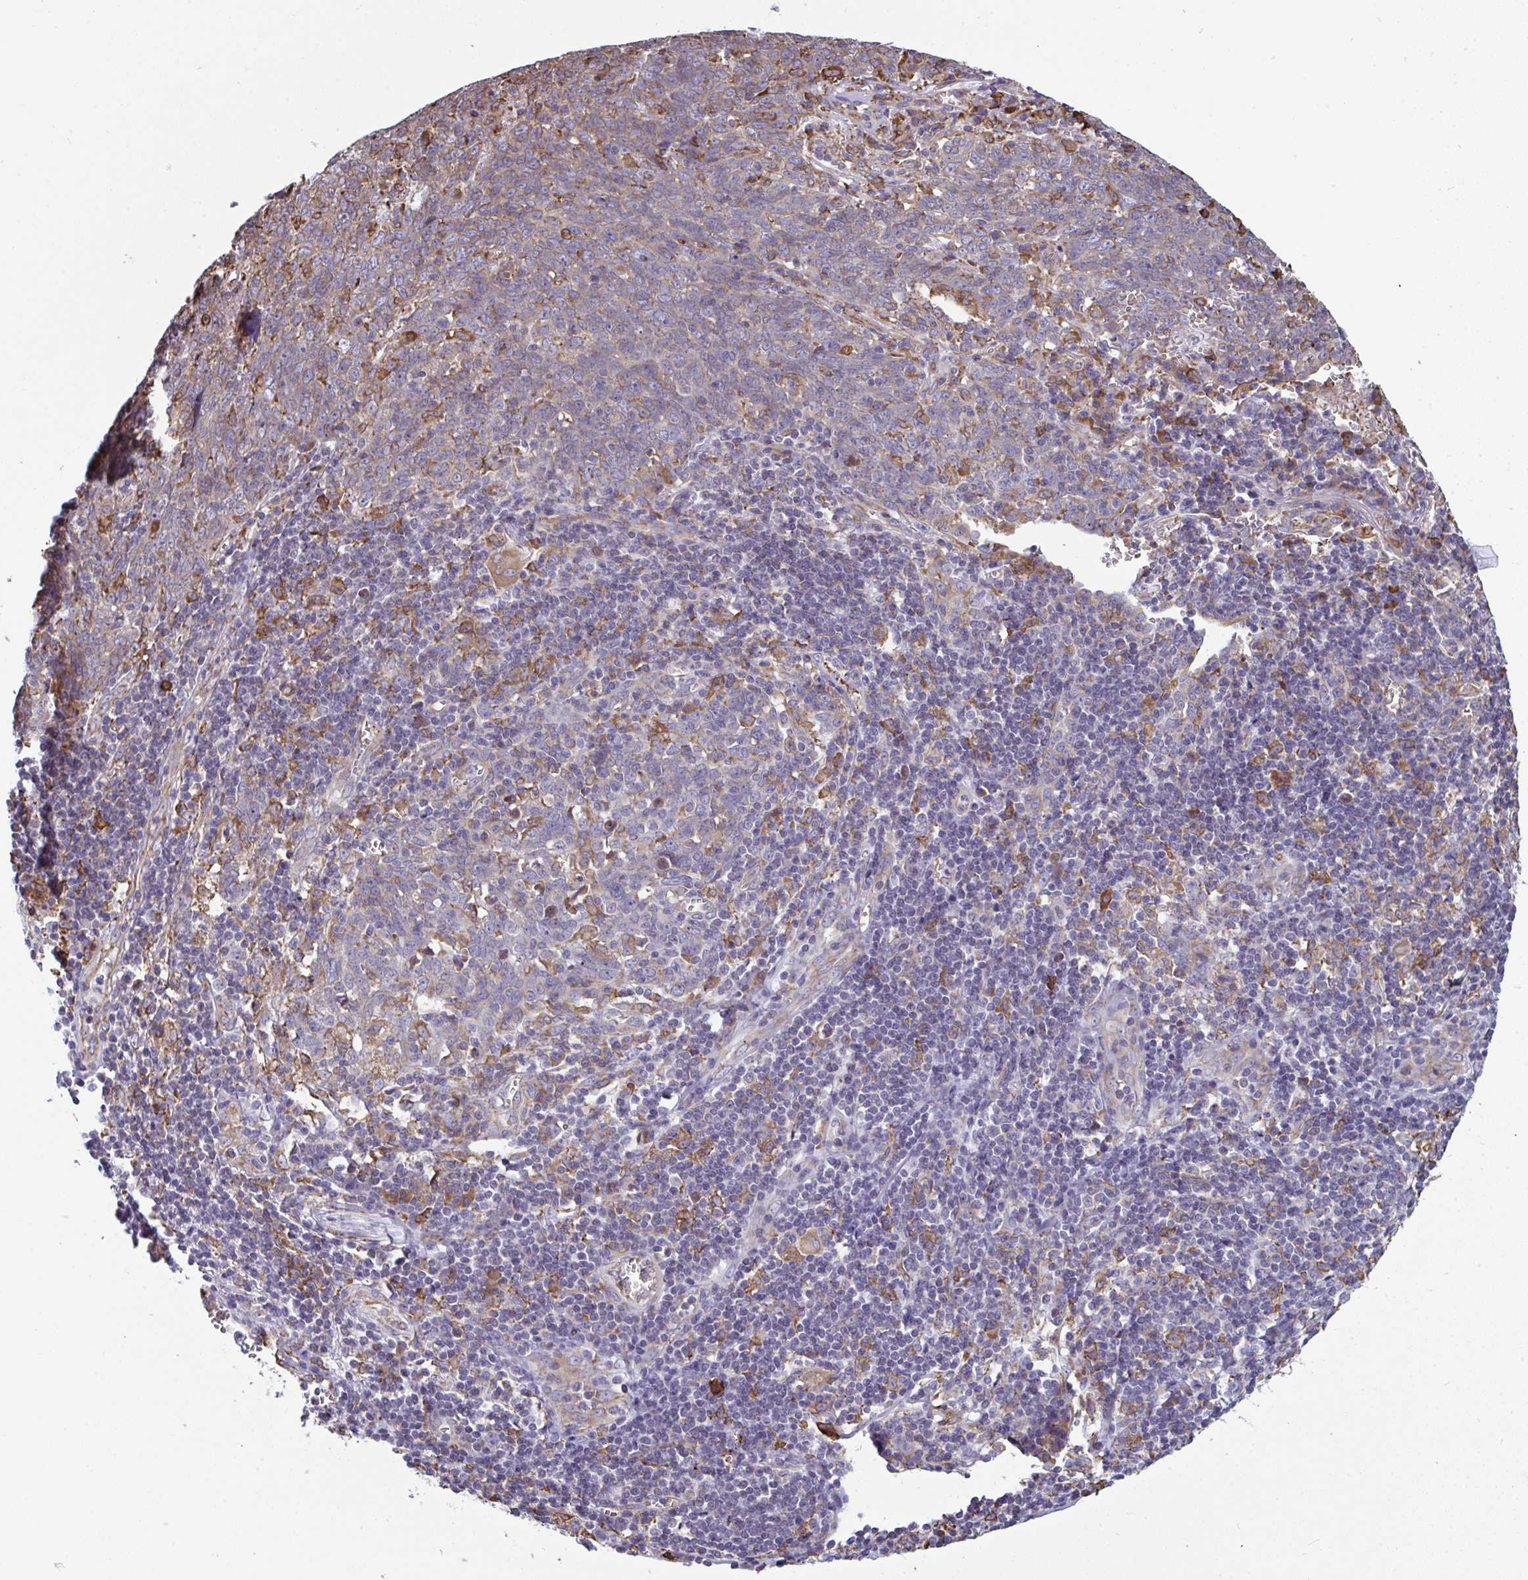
{"staining": {"intensity": "negative", "quantity": "none", "location": "none"}, "tissue": "lung cancer", "cell_type": "Tumor cells", "image_type": "cancer", "snomed": [{"axis": "morphology", "description": "Squamous cell carcinoma, NOS"}, {"axis": "topography", "description": "Lung"}], "caption": "Immunohistochemical staining of human lung cancer (squamous cell carcinoma) reveals no significant expression in tumor cells.", "gene": "MYMK", "patient": {"sex": "female", "age": 72}}